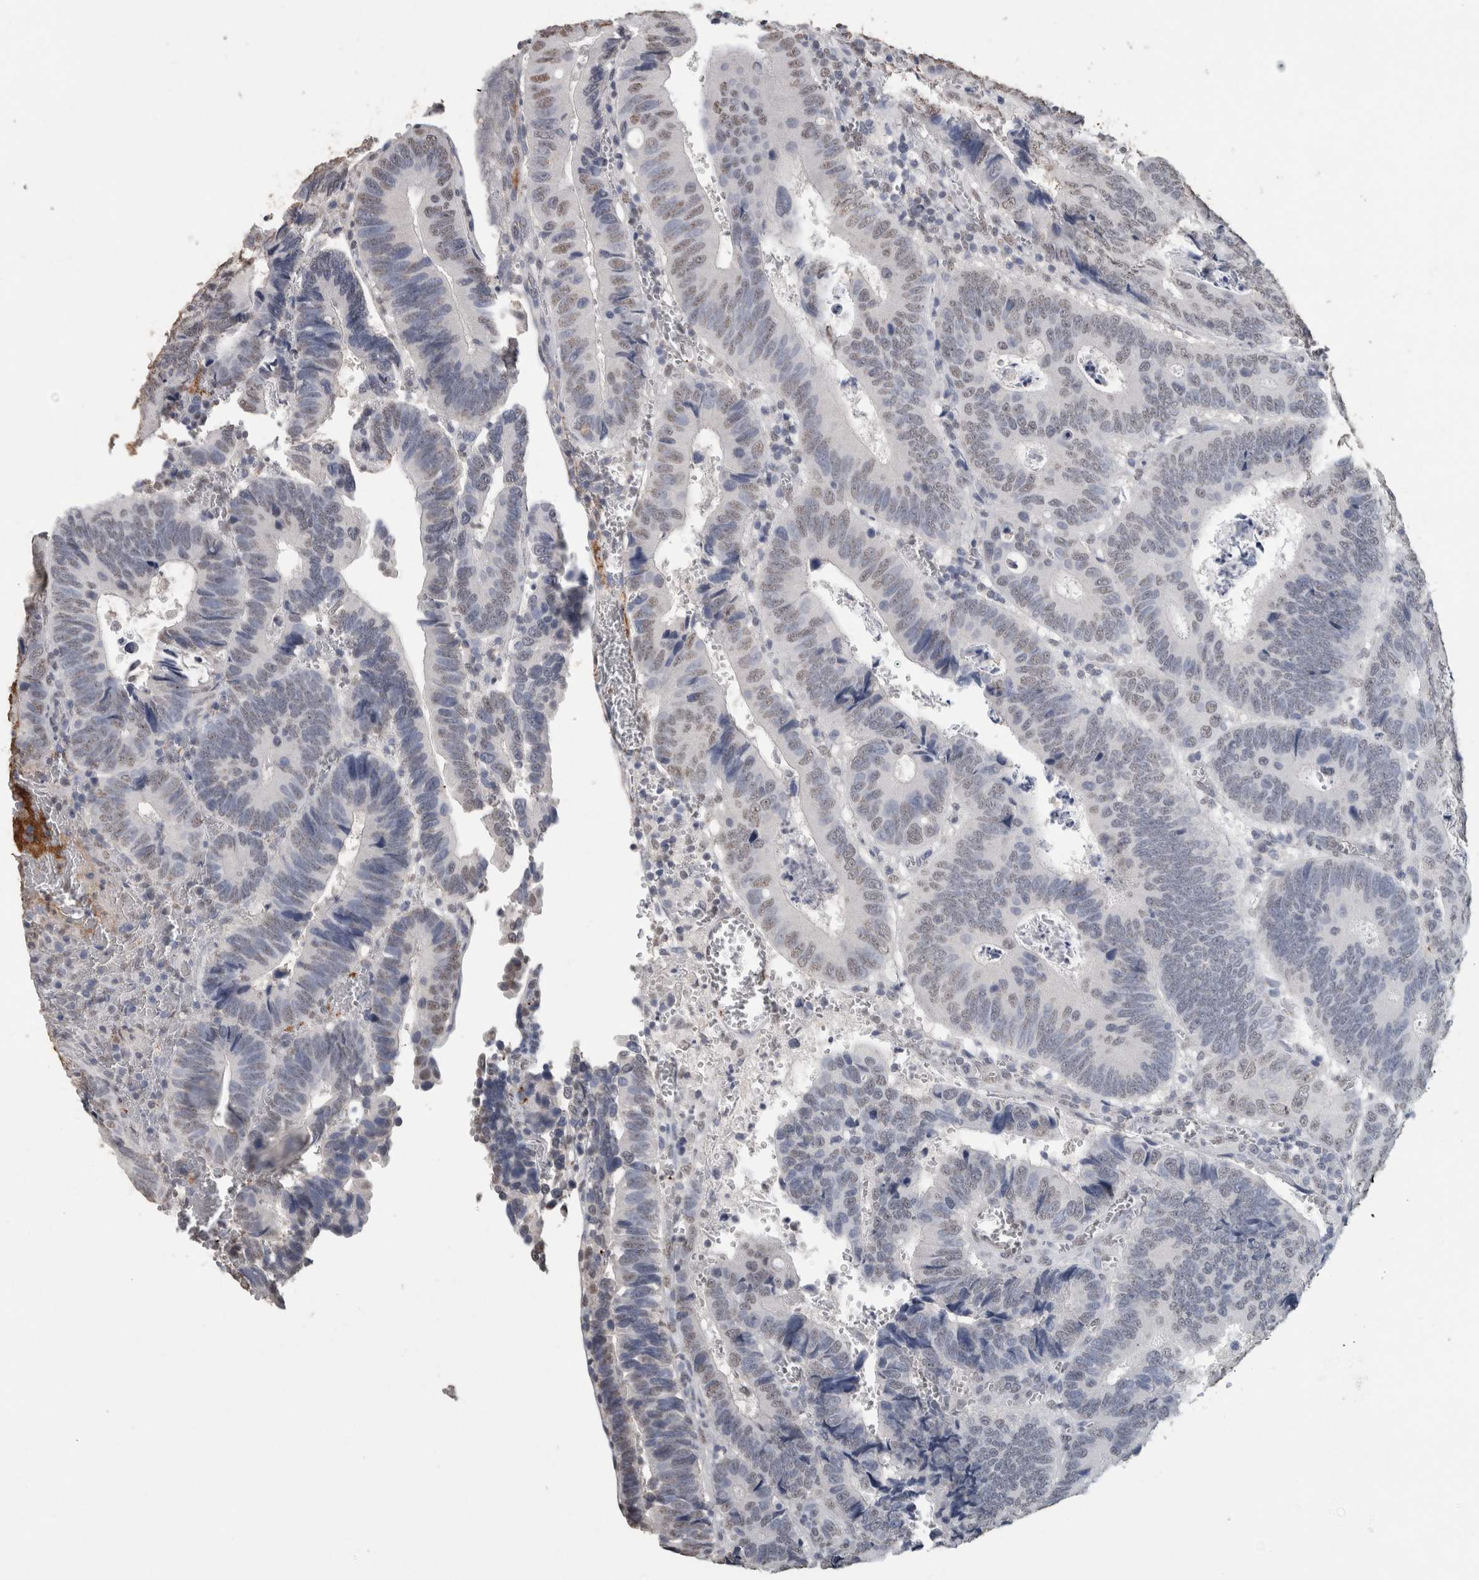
{"staining": {"intensity": "weak", "quantity": "<25%", "location": "nuclear"}, "tissue": "colorectal cancer", "cell_type": "Tumor cells", "image_type": "cancer", "snomed": [{"axis": "morphology", "description": "Inflammation, NOS"}, {"axis": "morphology", "description": "Adenocarcinoma, NOS"}, {"axis": "topography", "description": "Colon"}], "caption": "High magnification brightfield microscopy of colorectal cancer stained with DAB (3,3'-diaminobenzidine) (brown) and counterstained with hematoxylin (blue): tumor cells show no significant staining.", "gene": "LTBP1", "patient": {"sex": "male", "age": 72}}